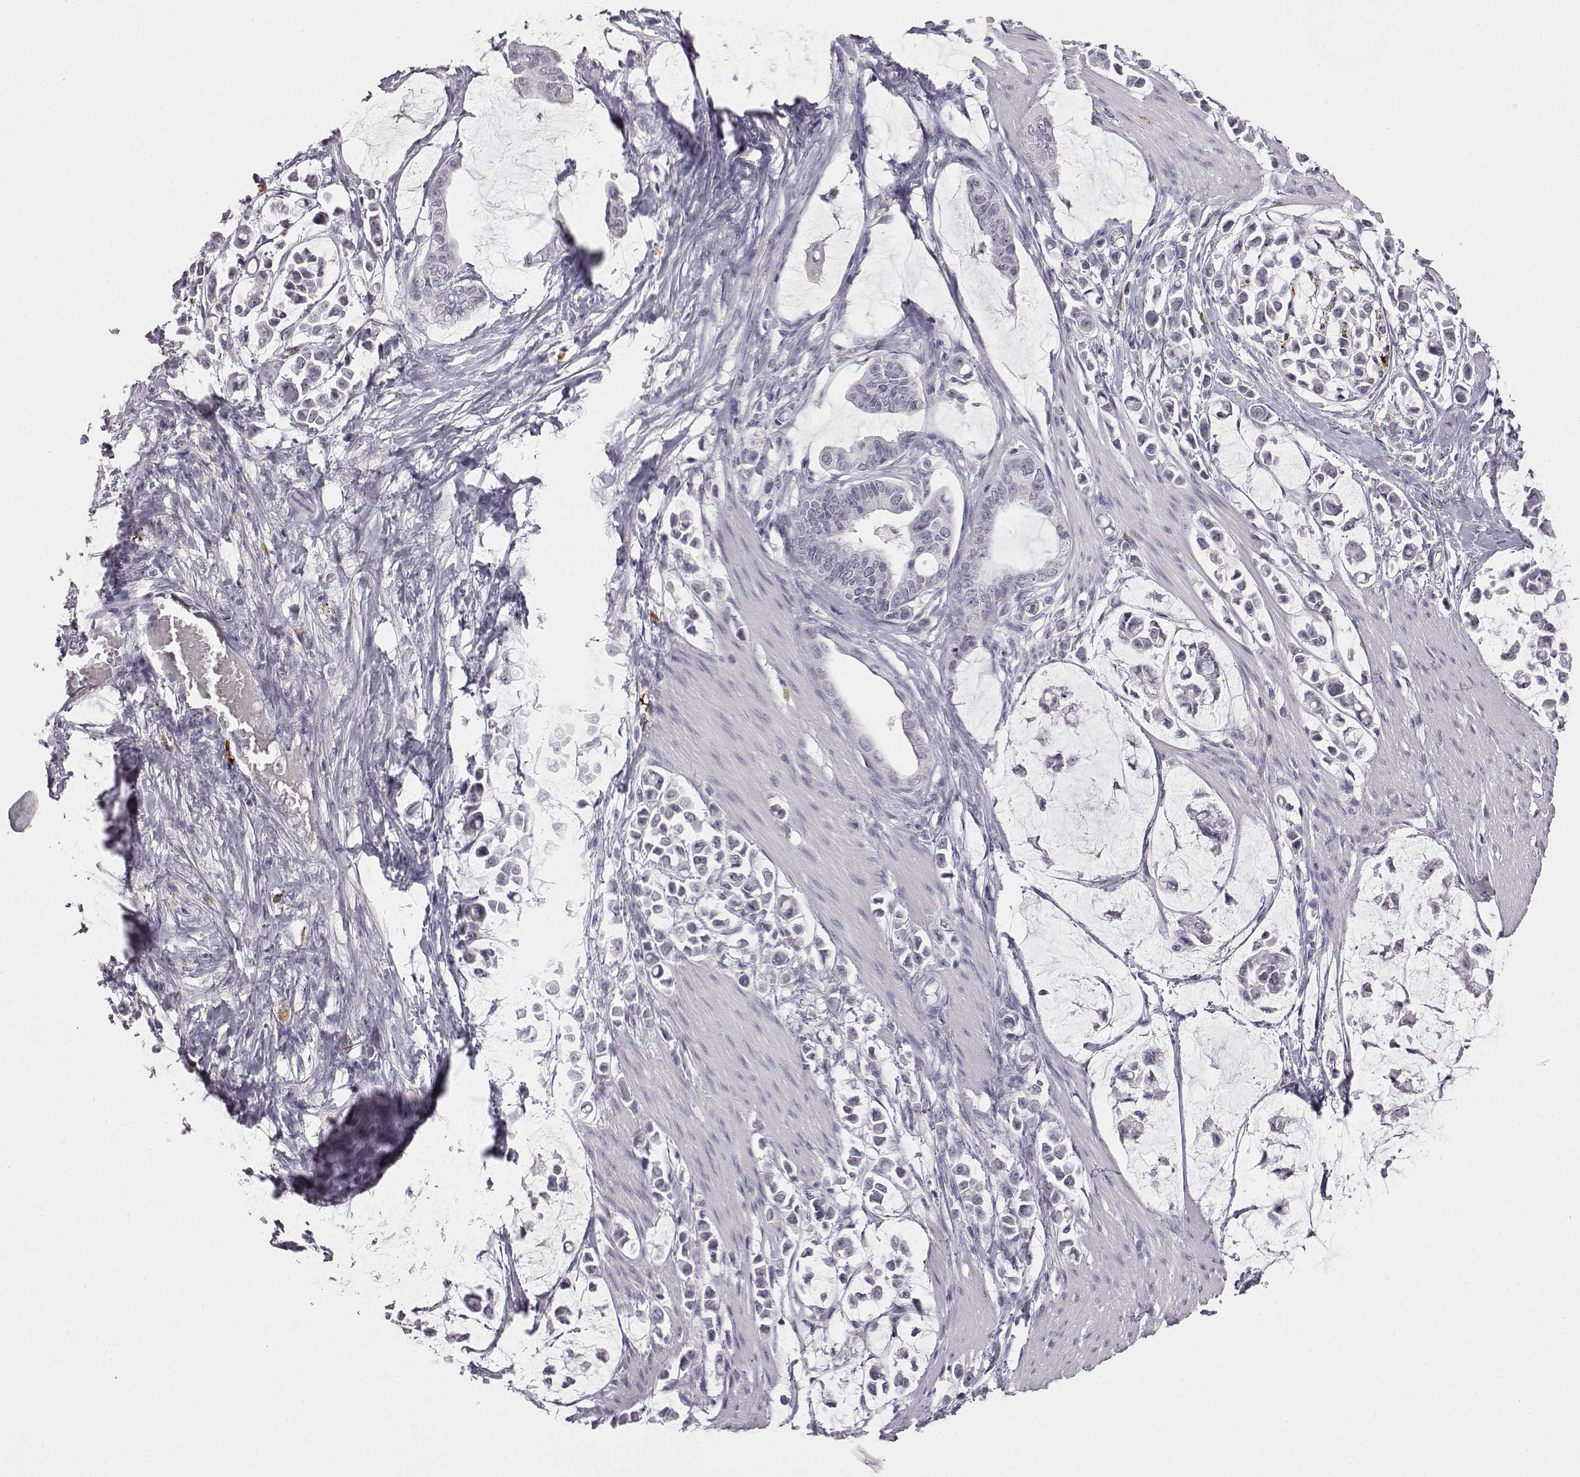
{"staining": {"intensity": "negative", "quantity": "none", "location": "none"}, "tissue": "stomach cancer", "cell_type": "Tumor cells", "image_type": "cancer", "snomed": [{"axis": "morphology", "description": "Adenocarcinoma, NOS"}, {"axis": "topography", "description": "Stomach"}], "caption": "Tumor cells show no significant expression in stomach cancer.", "gene": "VGF", "patient": {"sex": "male", "age": 82}}